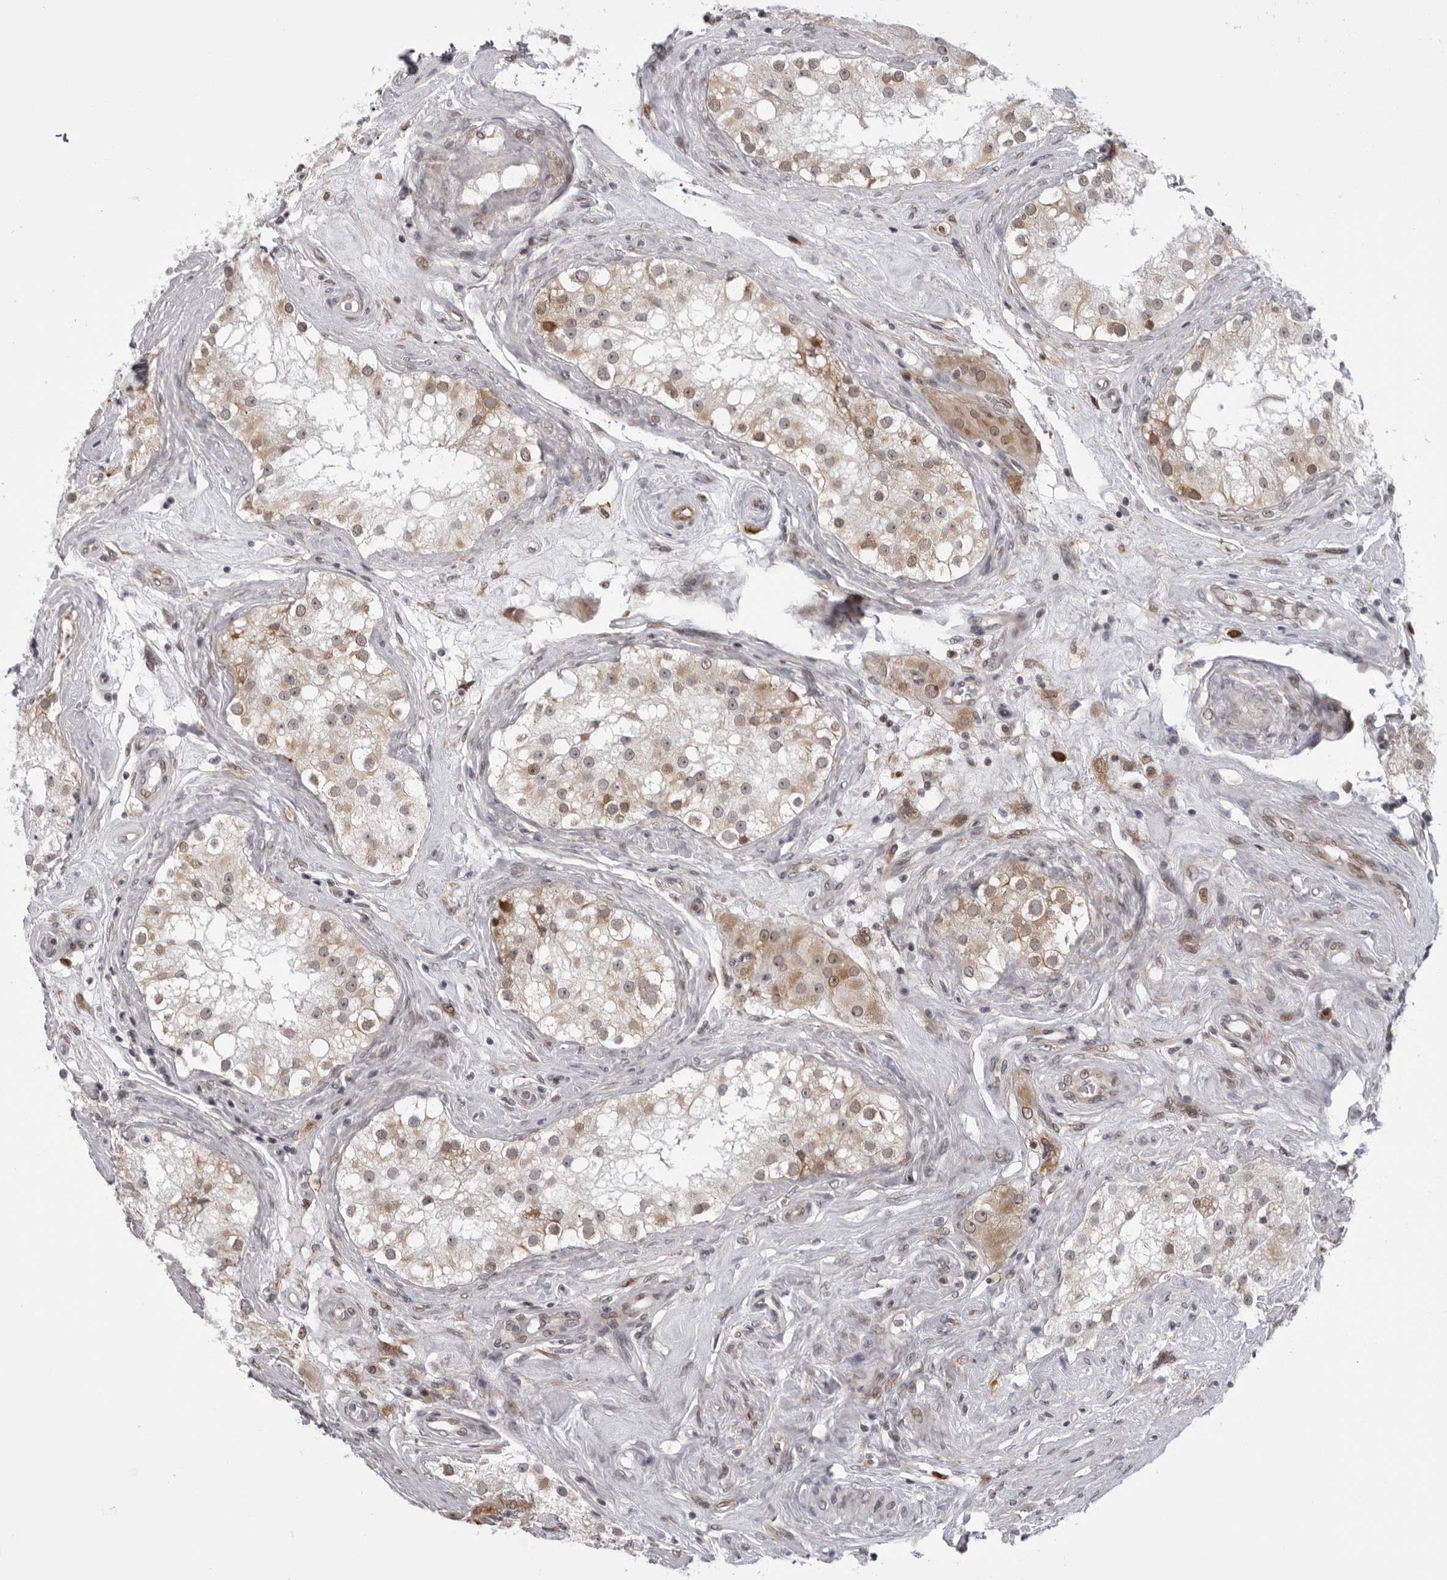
{"staining": {"intensity": "moderate", "quantity": "25%-75%", "location": "cytoplasmic/membranous"}, "tissue": "testis", "cell_type": "Cells in seminiferous ducts", "image_type": "normal", "snomed": [{"axis": "morphology", "description": "Normal tissue, NOS"}, {"axis": "topography", "description": "Testis"}], "caption": "Protein staining displays moderate cytoplasmic/membranous expression in about 25%-75% of cells in seminiferous ducts in unremarkable testis.", "gene": "GCSAML", "patient": {"sex": "male", "age": 84}}